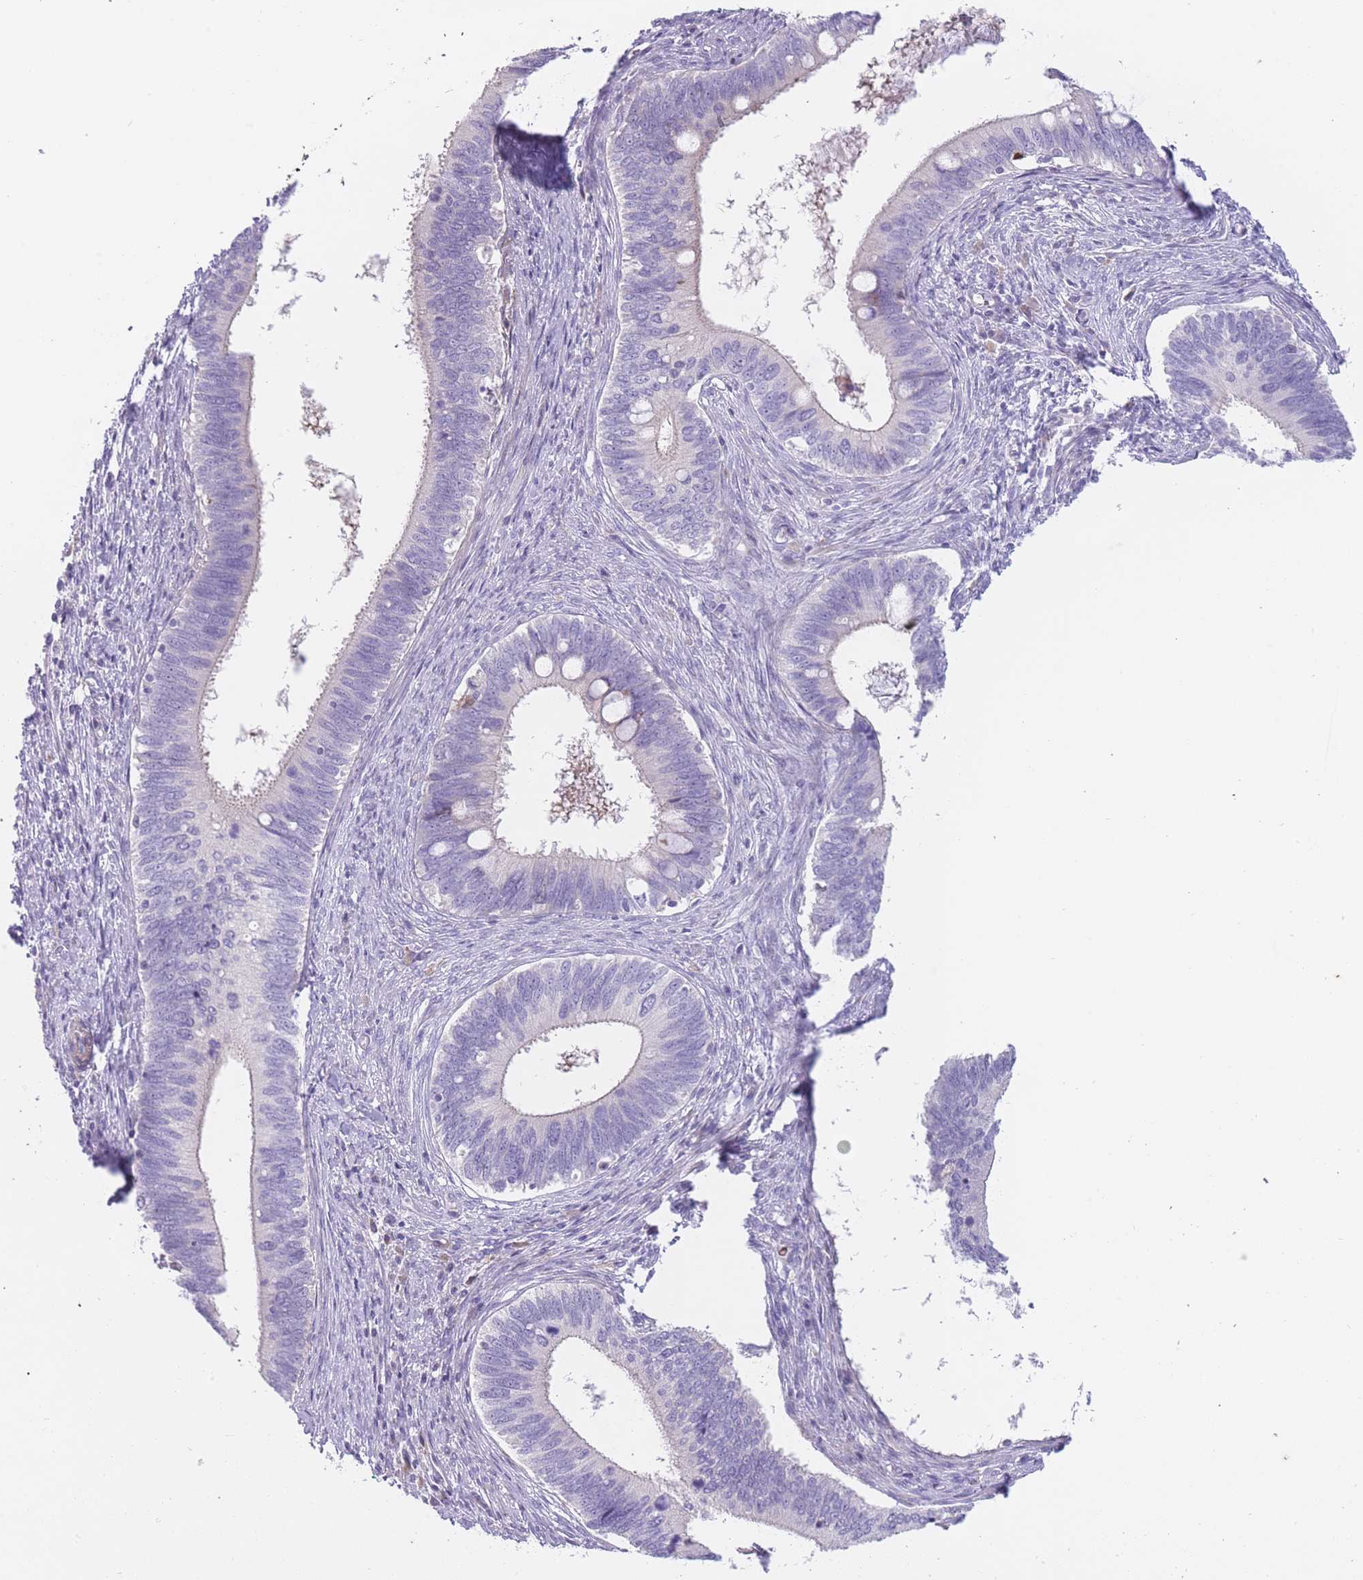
{"staining": {"intensity": "negative", "quantity": "none", "location": "none"}, "tissue": "cervical cancer", "cell_type": "Tumor cells", "image_type": "cancer", "snomed": [{"axis": "morphology", "description": "Adenocarcinoma, NOS"}, {"axis": "topography", "description": "Cervix"}], "caption": "A high-resolution micrograph shows immunohistochemistry staining of cervical cancer, which reveals no significant expression in tumor cells.", "gene": "IMPG1", "patient": {"sex": "female", "age": 42}}